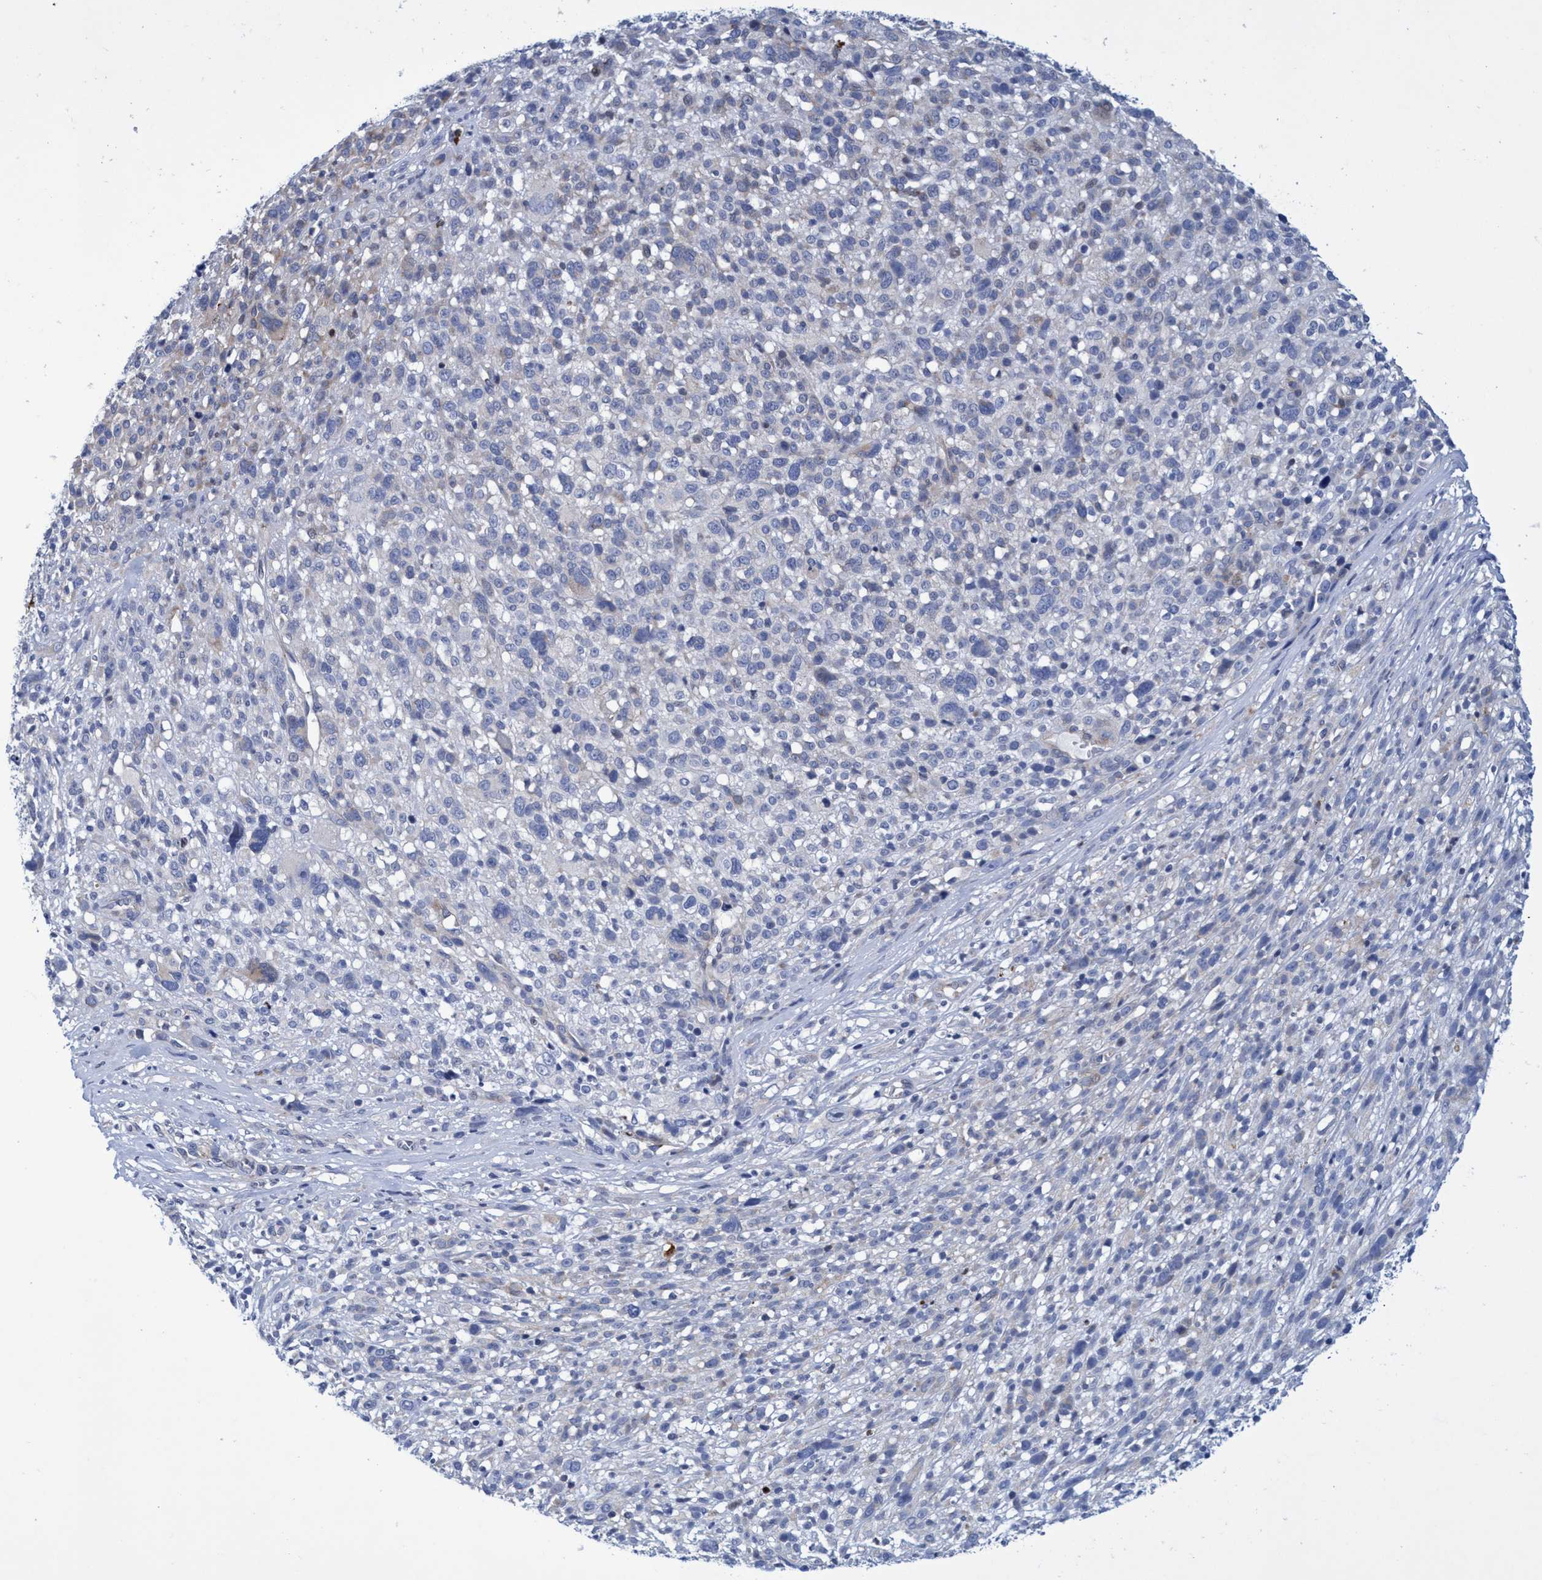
{"staining": {"intensity": "negative", "quantity": "none", "location": "none"}, "tissue": "melanoma", "cell_type": "Tumor cells", "image_type": "cancer", "snomed": [{"axis": "morphology", "description": "Malignant melanoma, NOS"}, {"axis": "topography", "description": "Skin"}], "caption": "Image shows no significant protein staining in tumor cells of melanoma.", "gene": "R3HCC1", "patient": {"sex": "female", "age": 55}}